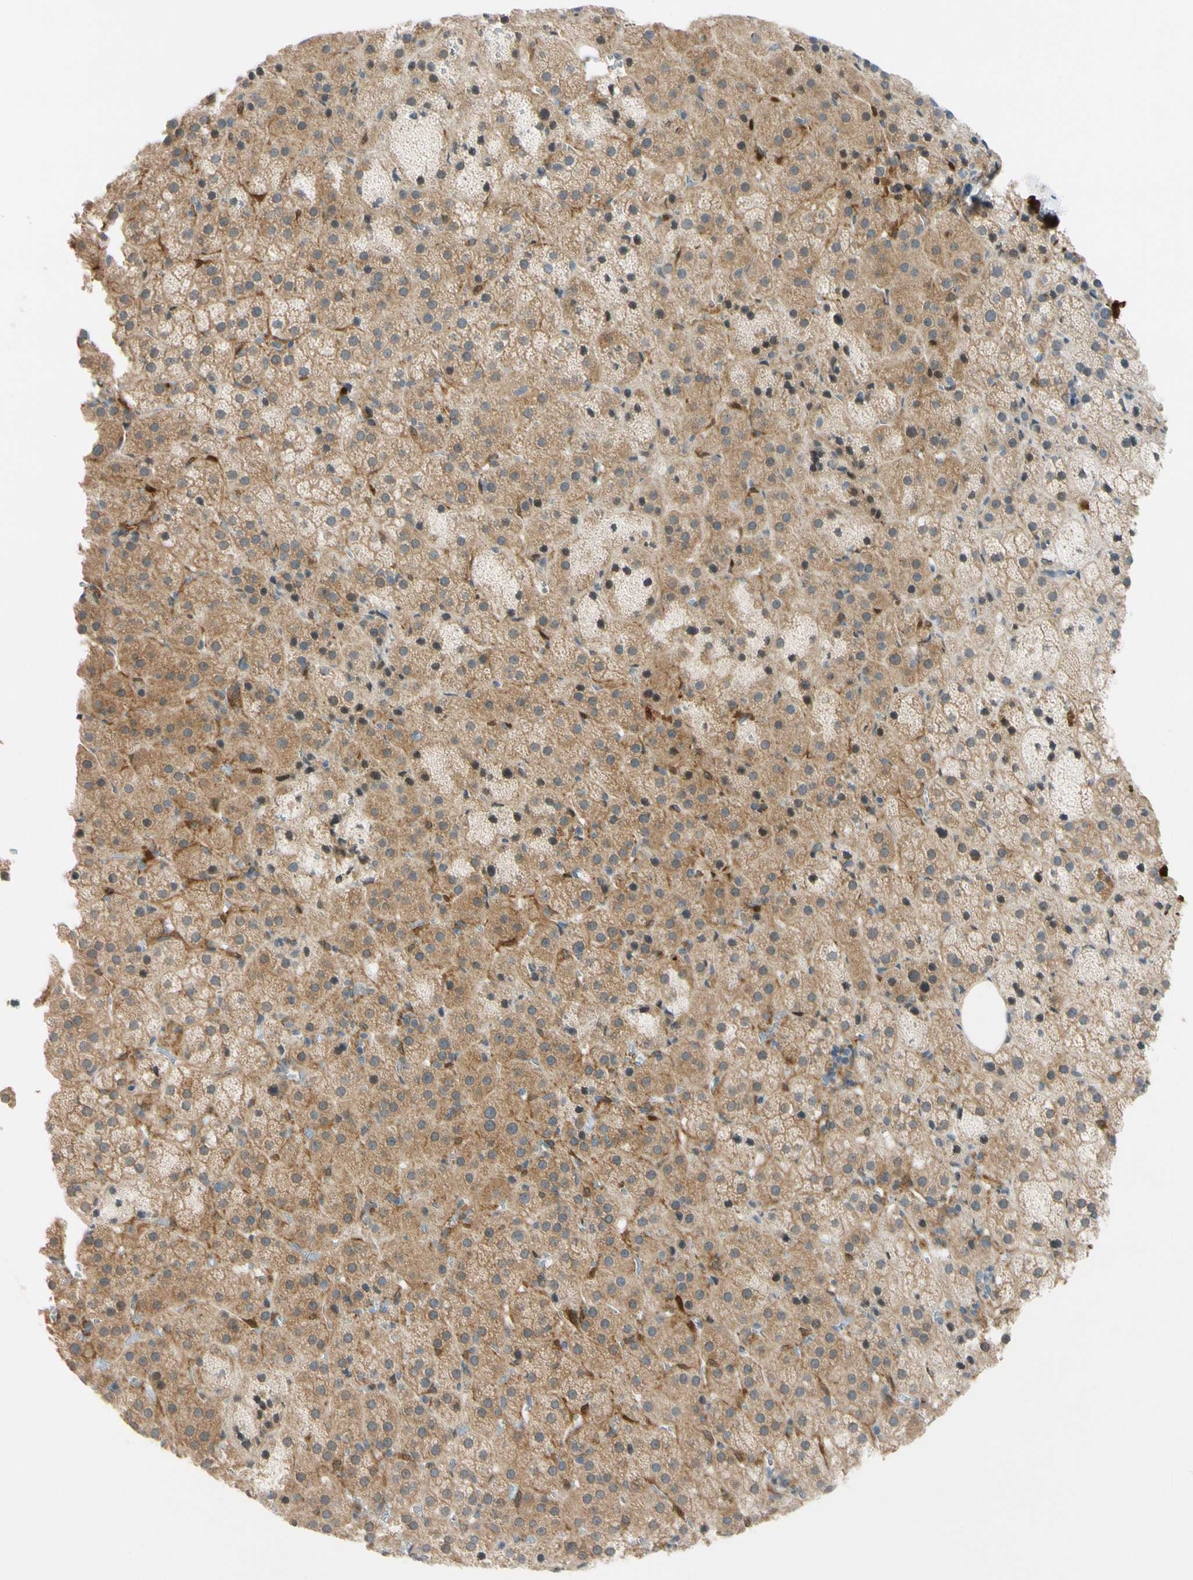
{"staining": {"intensity": "moderate", "quantity": ">75%", "location": "cytoplasmic/membranous"}, "tissue": "adrenal gland", "cell_type": "Glandular cells", "image_type": "normal", "snomed": [{"axis": "morphology", "description": "Normal tissue, NOS"}, {"axis": "topography", "description": "Adrenal gland"}], "caption": "Immunohistochemistry staining of normal adrenal gland, which shows medium levels of moderate cytoplasmic/membranous positivity in approximately >75% of glandular cells indicating moderate cytoplasmic/membranous protein expression. The staining was performed using DAB (brown) for protein detection and nuclei were counterstained in hematoxylin (blue).", "gene": "FHL2", "patient": {"sex": "female", "age": 57}}